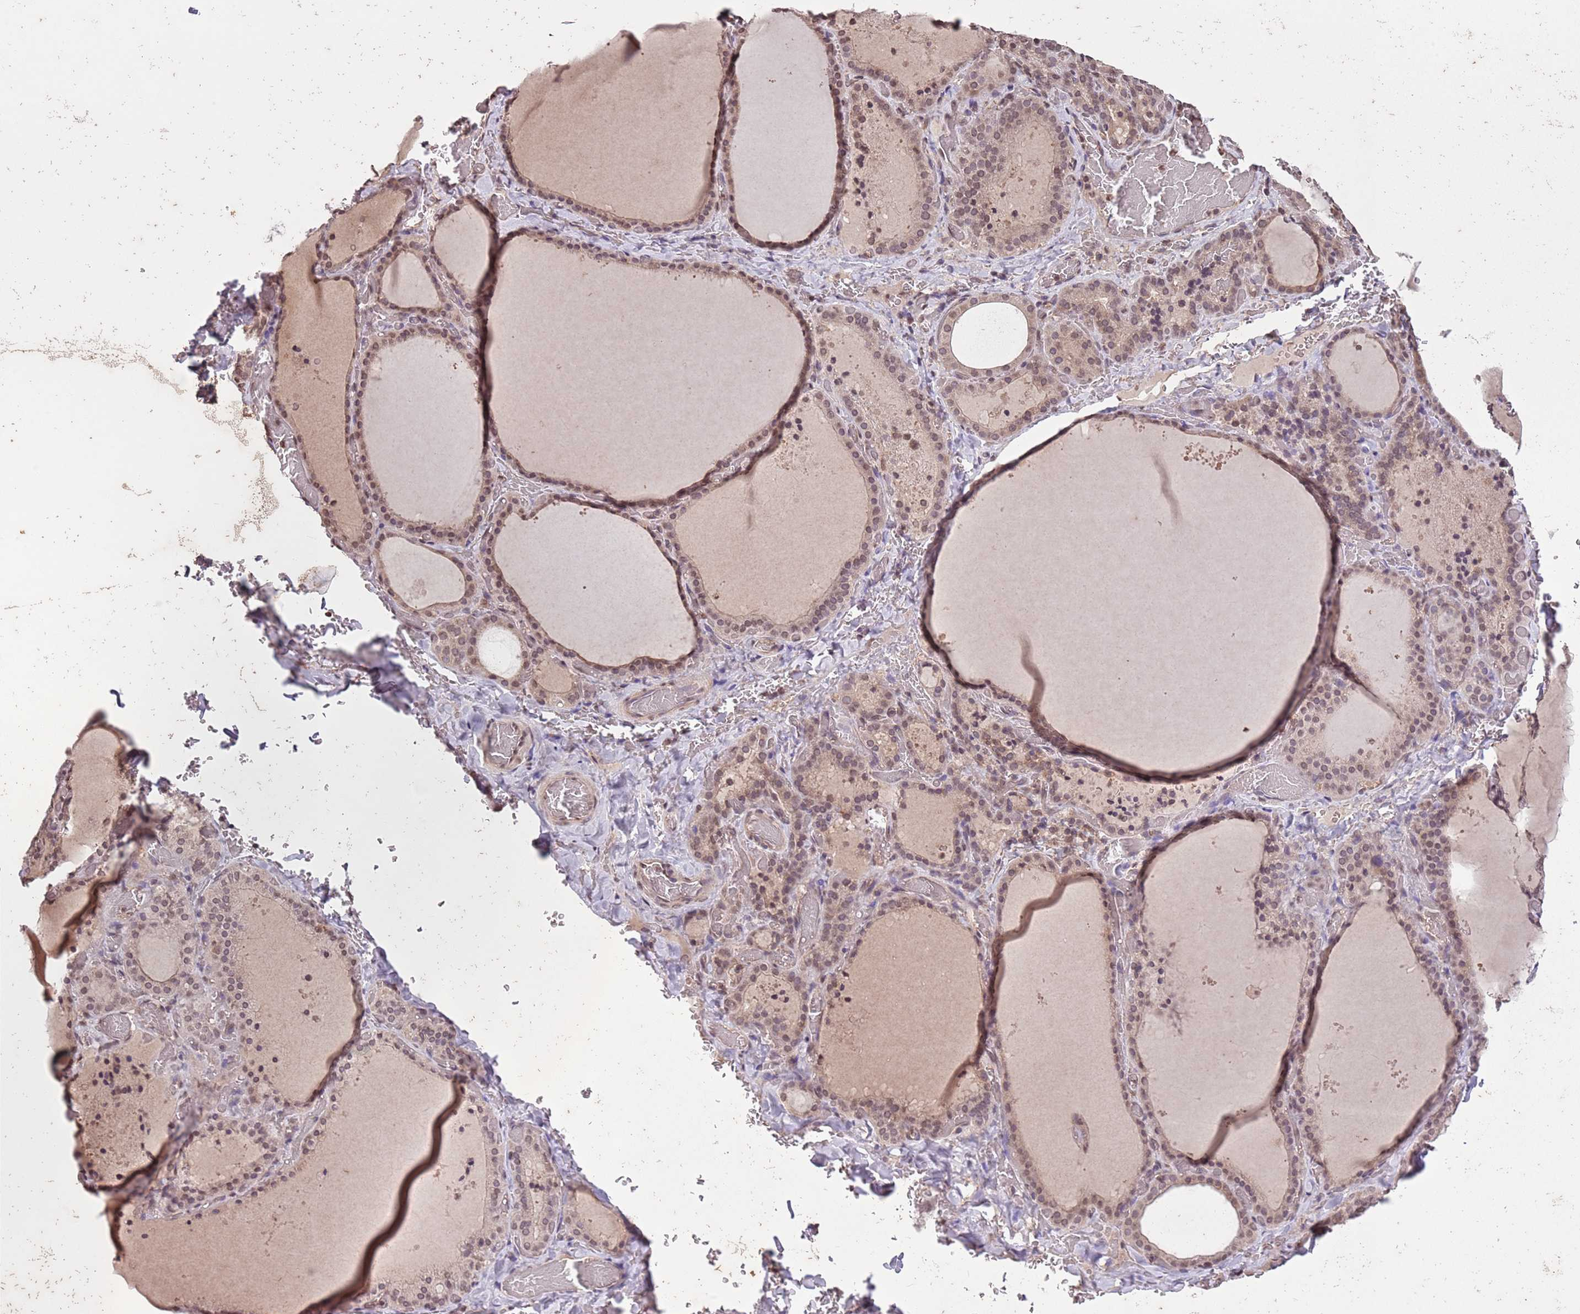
{"staining": {"intensity": "moderate", "quantity": "25%-75%", "location": "cytoplasmic/membranous,nuclear"}, "tissue": "thyroid gland", "cell_type": "Glandular cells", "image_type": "normal", "snomed": [{"axis": "morphology", "description": "Normal tissue, NOS"}, {"axis": "topography", "description": "Thyroid gland"}], "caption": "An IHC micrograph of unremarkable tissue is shown. Protein staining in brown labels moderate cytoplasmic/membranous,nuclear positivity in thyroid gland within glandular cells.", "gene": "CAPN9", "patient": {"sex": "female", "age": 39}}